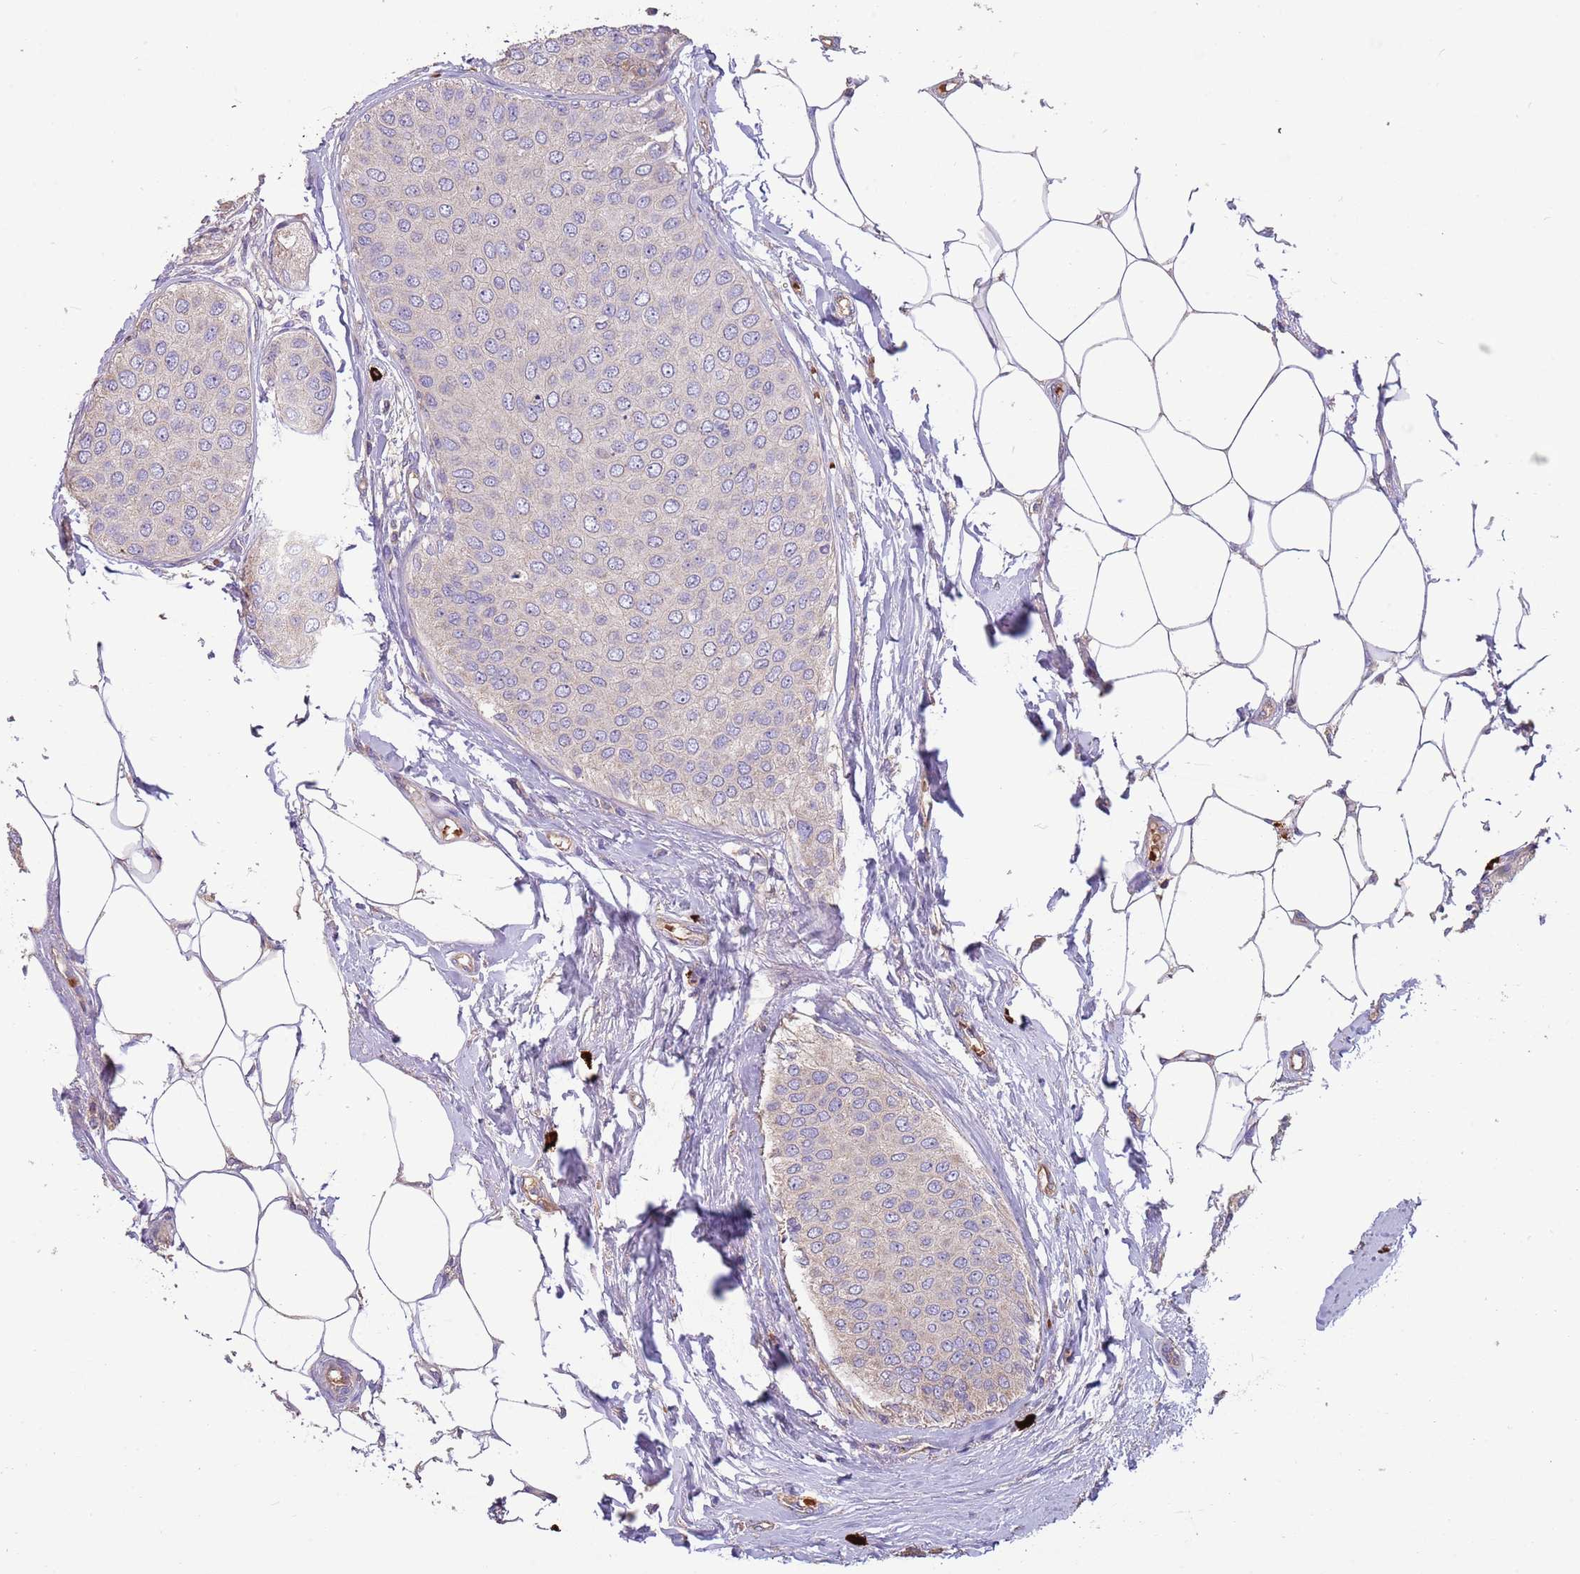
{"staining": {"intensity": "negative", "quantity": "none", "location": "none"}, "tissue": "breast cancer", "cell_type": "Tumor cells", "image_type": "cancer", "snomed": [{"axis": "morphology", "description": "Duct carcinoma"}, {"axis": "topography", "description": "Breast"}], "caption": "The image shows no significant positivity in tumor cells of breast cancer.", "gene": "TRMO", "patient": {"sex": "female", "age": 72}}